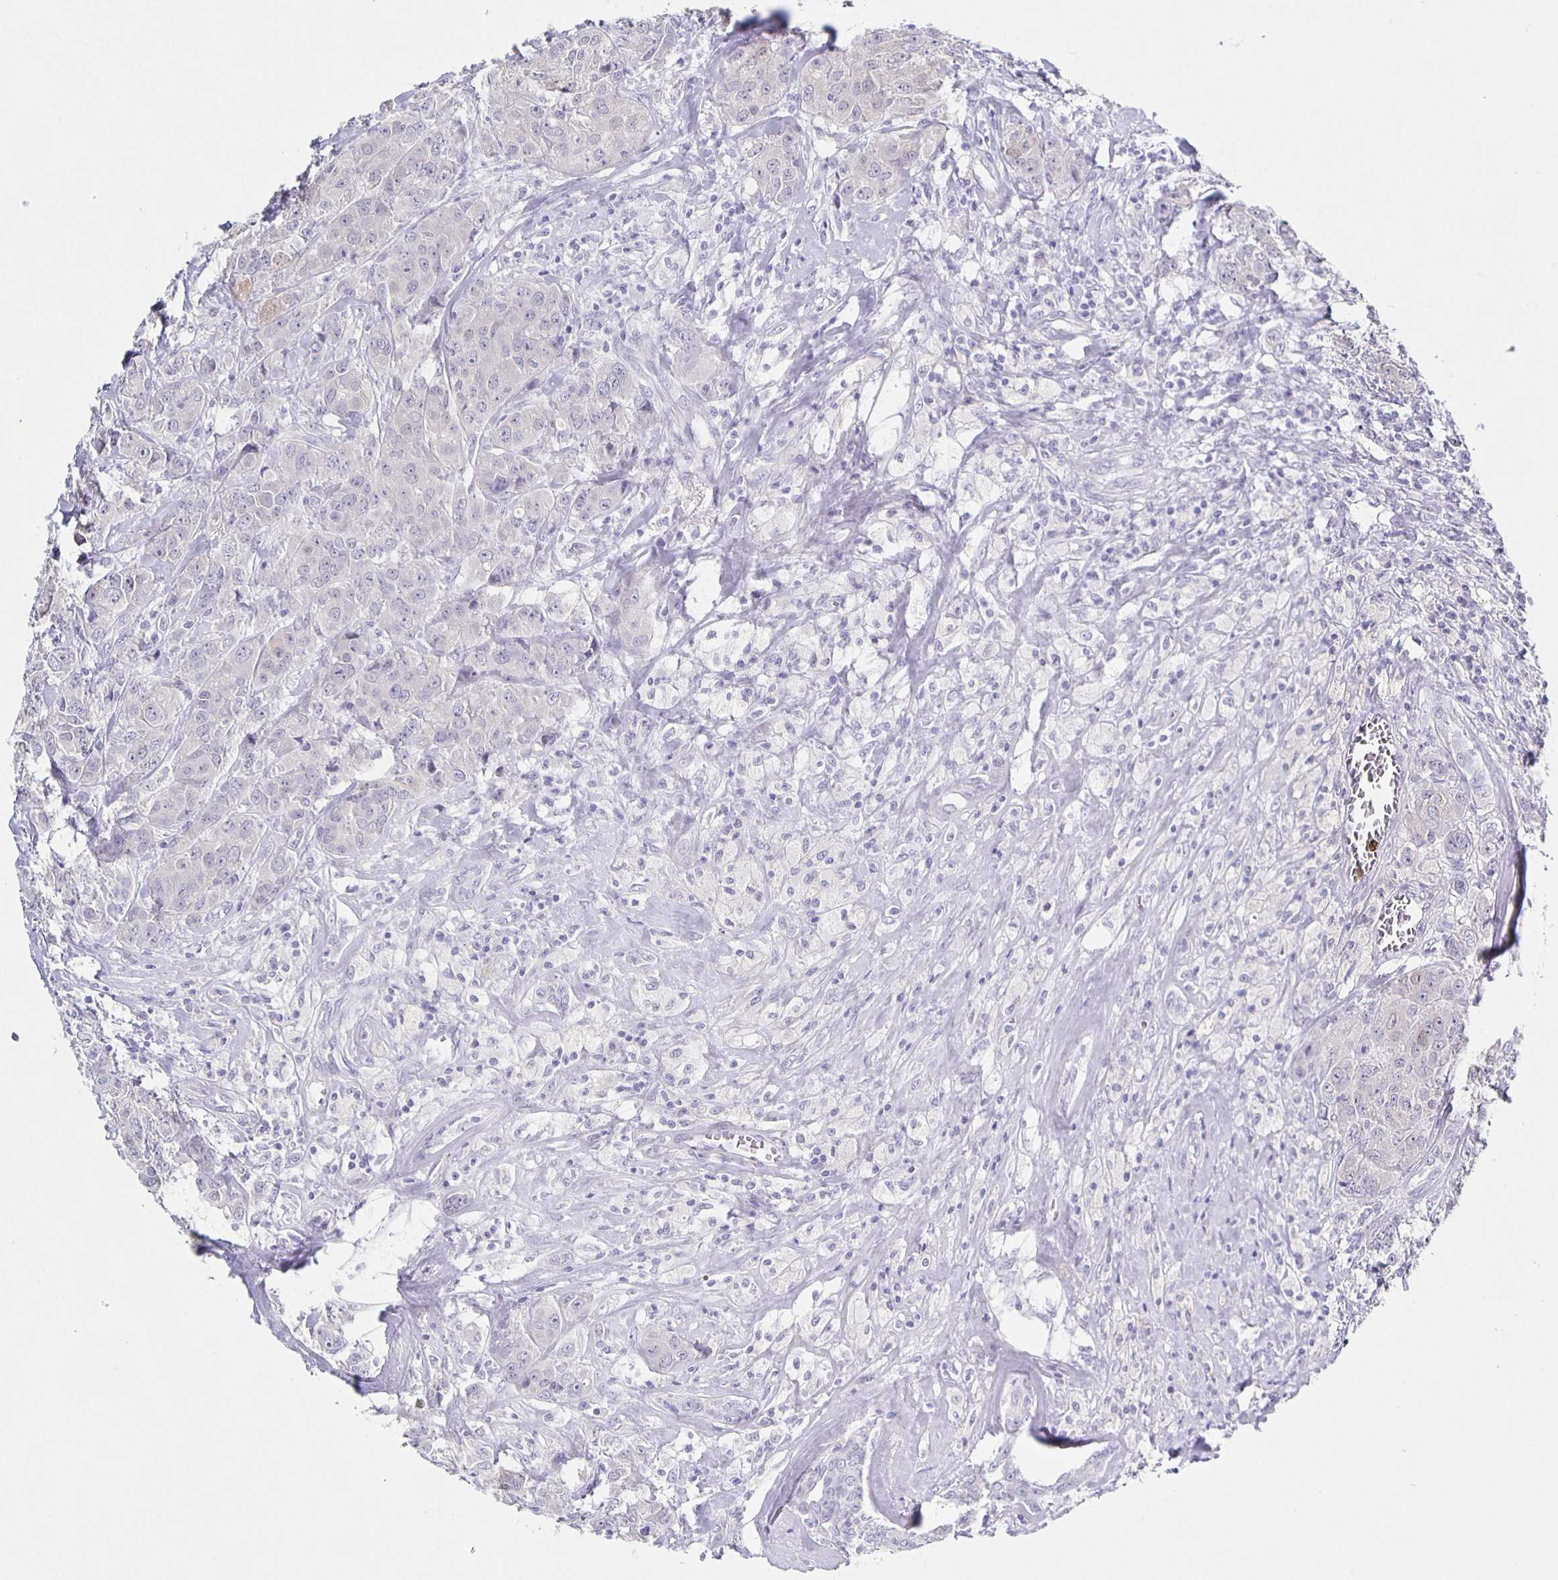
{"staining": {"intensity": "negative", "quantity": "none", "location": "none"}, "tissue": "breast cancer", "cell_type": "Tumor cells", "image_type": "cancer", "snomed": [{"axis": "morphology", "description": "Normal tissue, NOS"}, {"axis": "morphology", "description": "Duct carcinoma"}, {"axis": "topography", "description": "Breast"}], "caption": "High magnification brightfield microscopy of intraductal carcinoma (breast) stained with DAB (brown) and counterstained with hematoxylin (blue): tumor cells show no significant expression.", "gene": "CARNS1", "patient": {"sex": "female", "age": 43}}